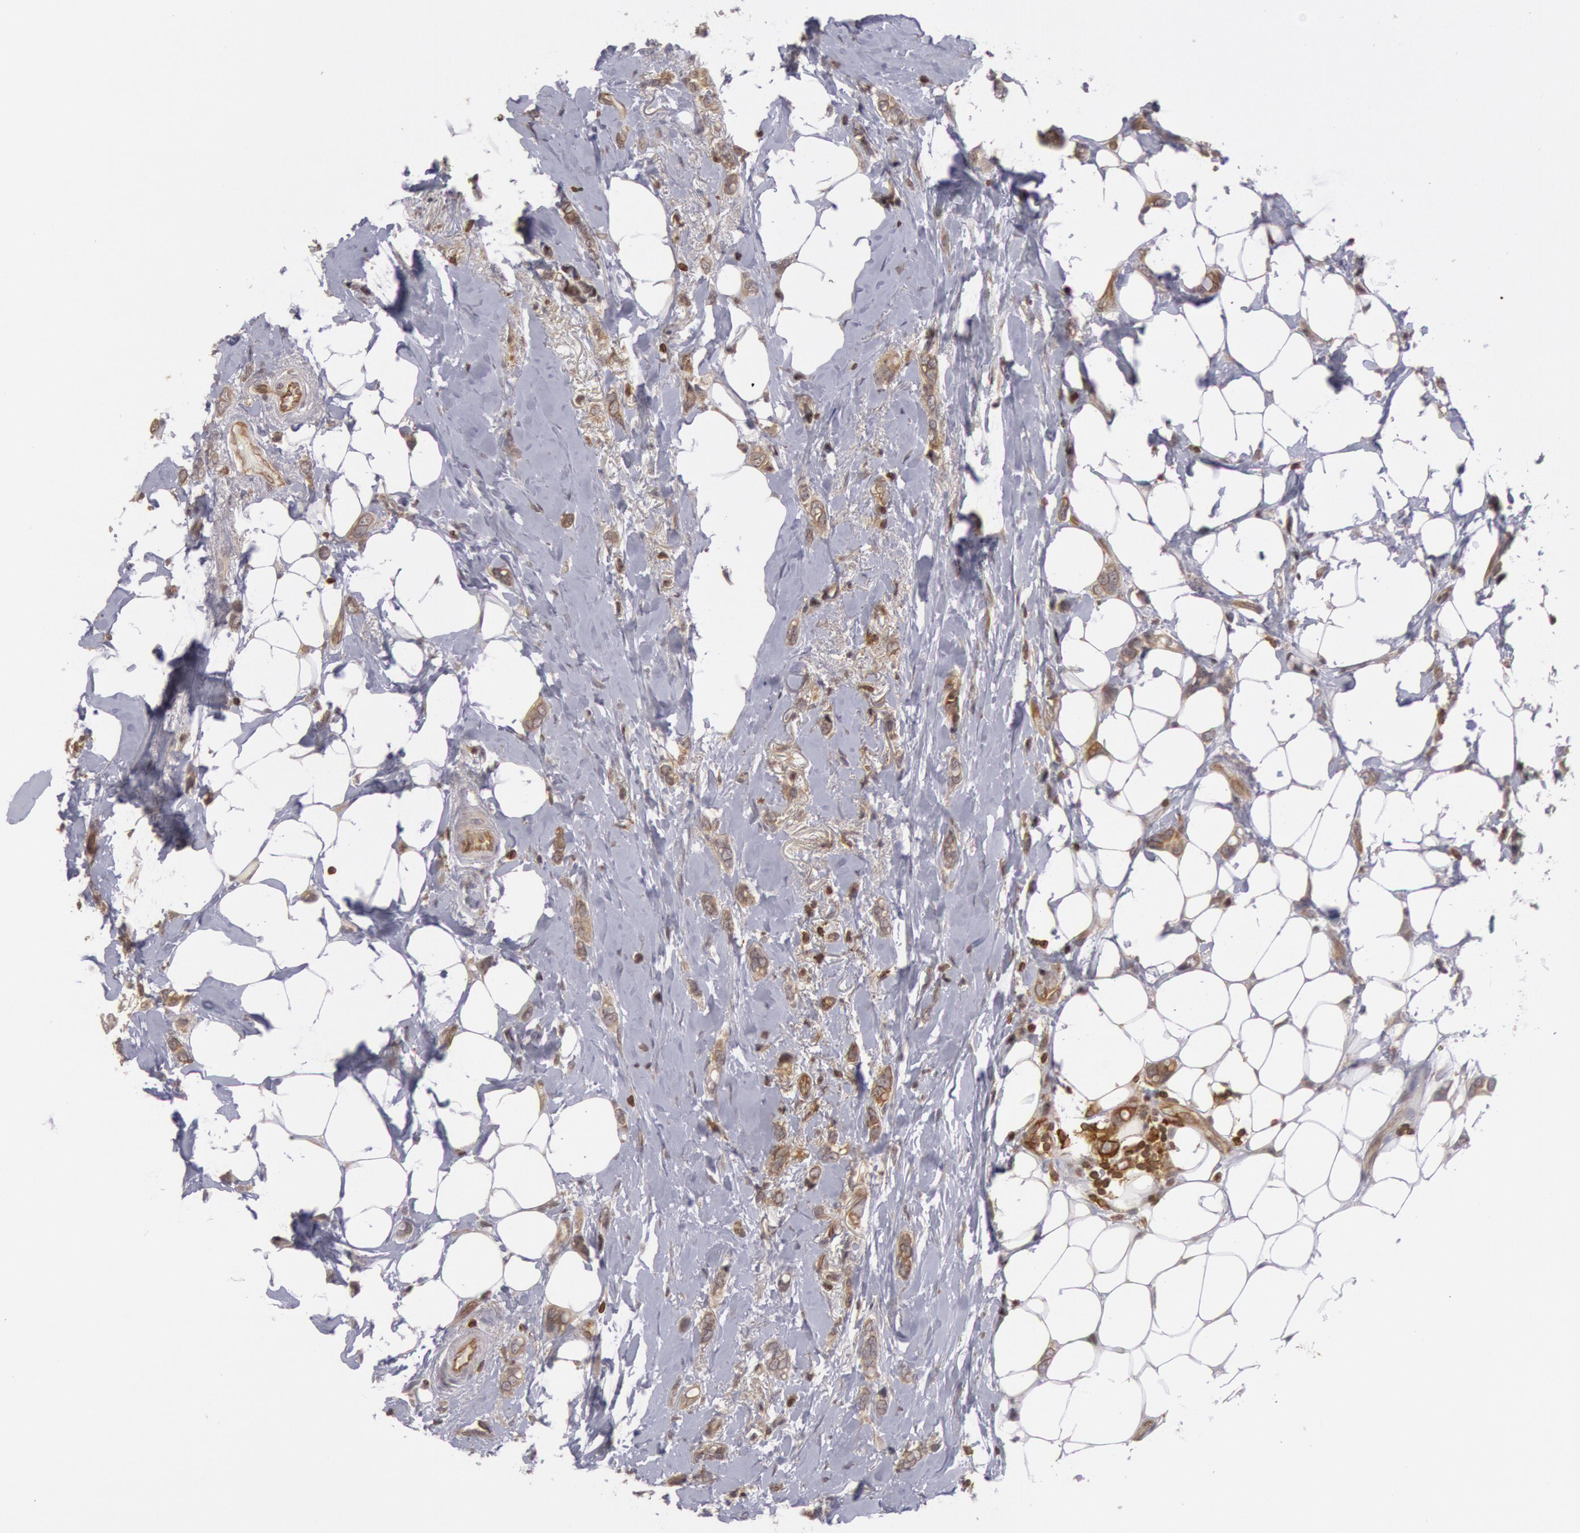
{"staining": {"intensity": "weak", "quantity": ">75%", "location": "cytoplasmic/membranous"}, "tissue": "breast cancer", "cell_type": "Tumor cells", "image_type": "cancer", "snomed": [{"axis": "morphology", "description": "Duct carcinoma"}, {"axis": "topography", "description": "Breast"}], "caption": "DAB (3,3'-diaminobenzidine) immunohistochemical staining of breast cancer reveals weak cytoplasmic/membranous protein positivity in about >75% of tumor cells.", "gene": "TAP2", "patient": {"sex": "female", "age": 72}}